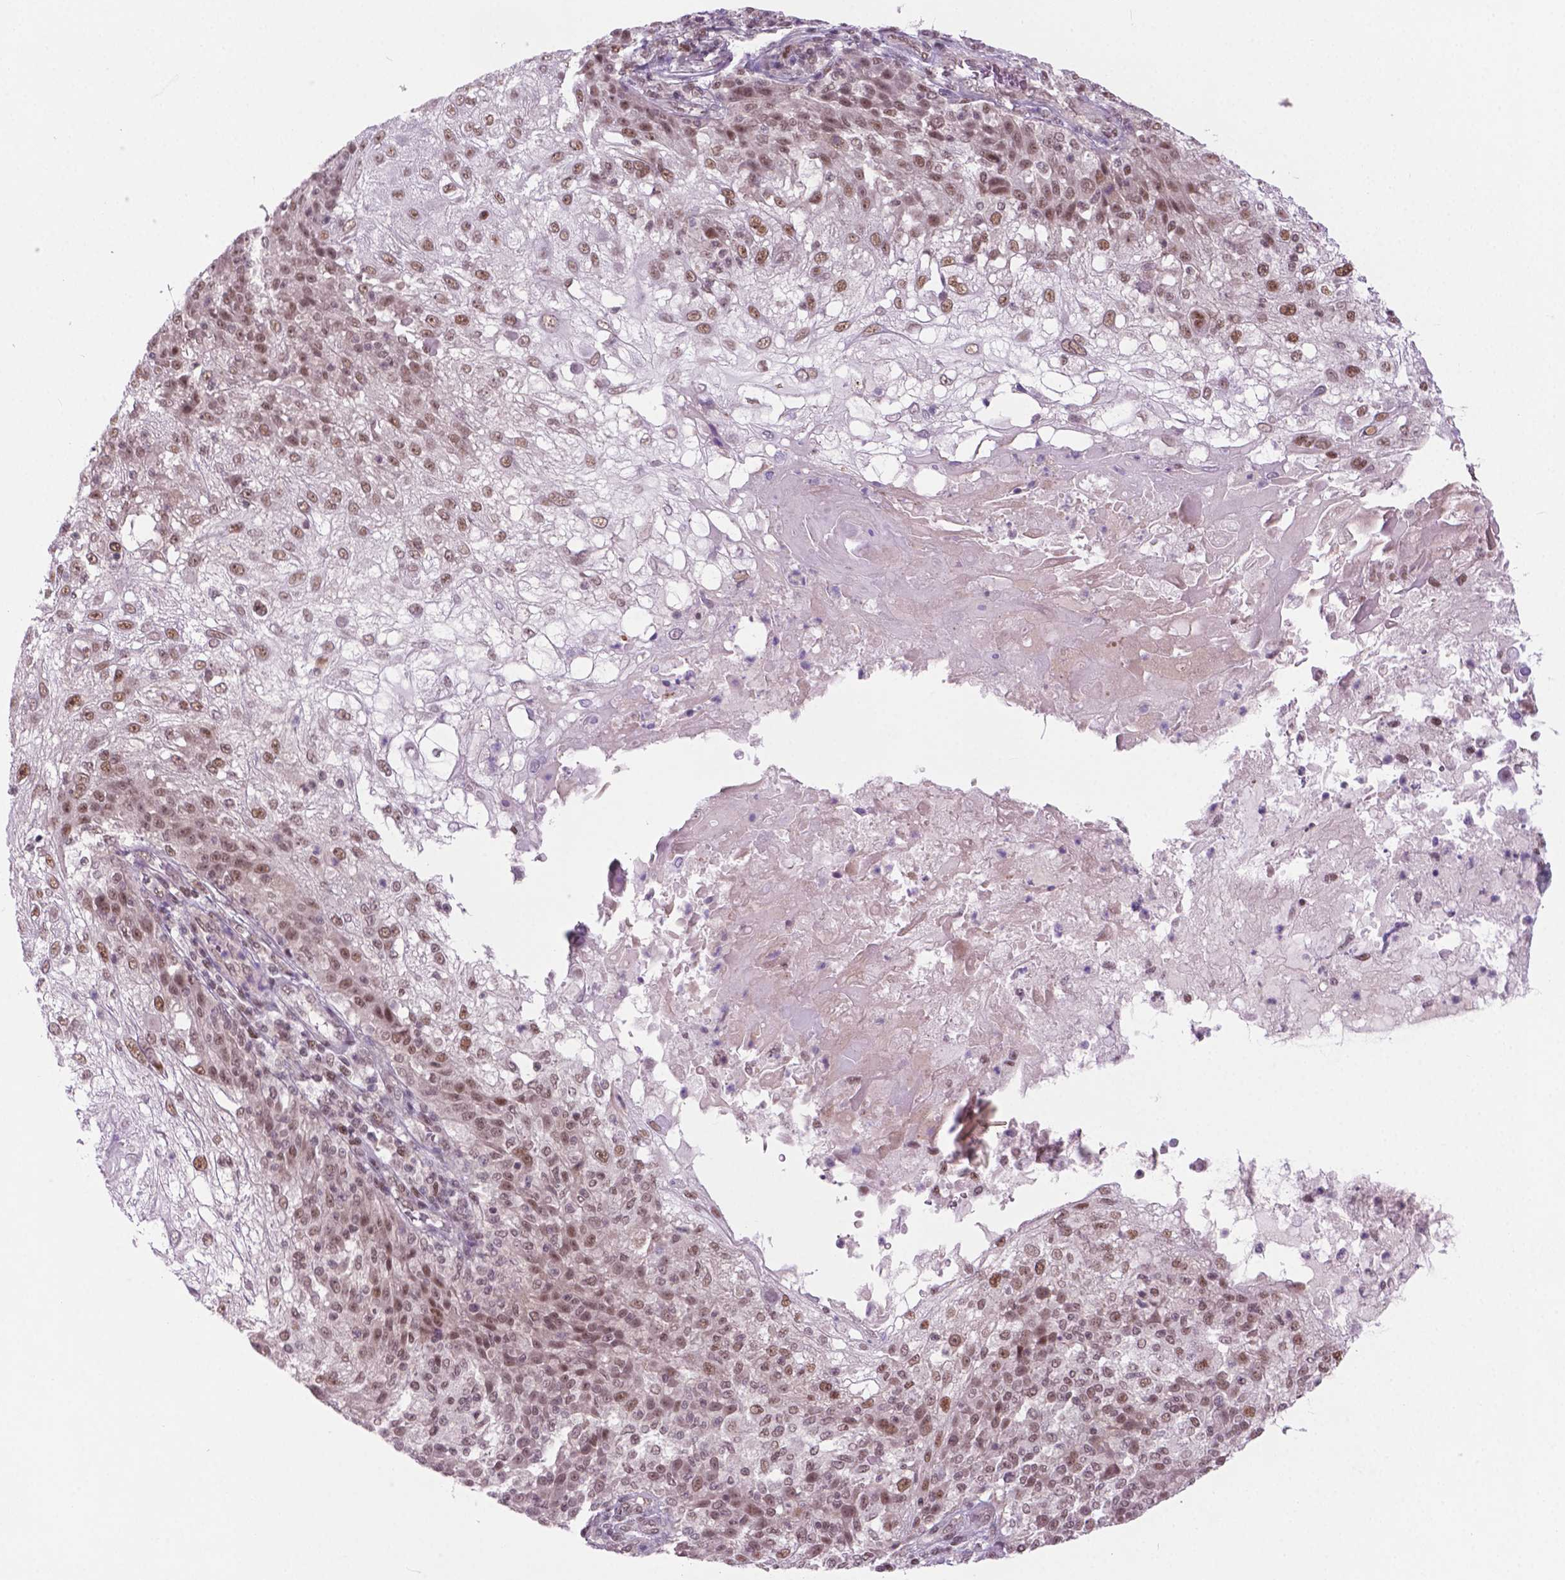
{"staining": {"intensity": "moderate", "quantity": ">75%", "location": "nuclear"}, "tissue": "skin cancer", "cell_type": "Tumor cells", "image_type": "cancer", "snomed": [{"axis": "morphology", "description": "Normal tissue, NOS"}, {"axis": "morphology", "description": "Squamous cell carcinoma, NOS"}, {"axis": "topography", "description": "Skin"}], "caption": "DAB (3,3'-diaminobenzidine) immunohistochemical staining of skin cancer shows moderate nuclear protein staining in approximately >75% of tumor cells. The staining was performed using DAB to visualize the protein expression in brown, while the nuclei were stained in blue with hematoxylin (Magnification: 20x).", "gene": "PHAX", "patient": {"sex": "female", "age": 83}}